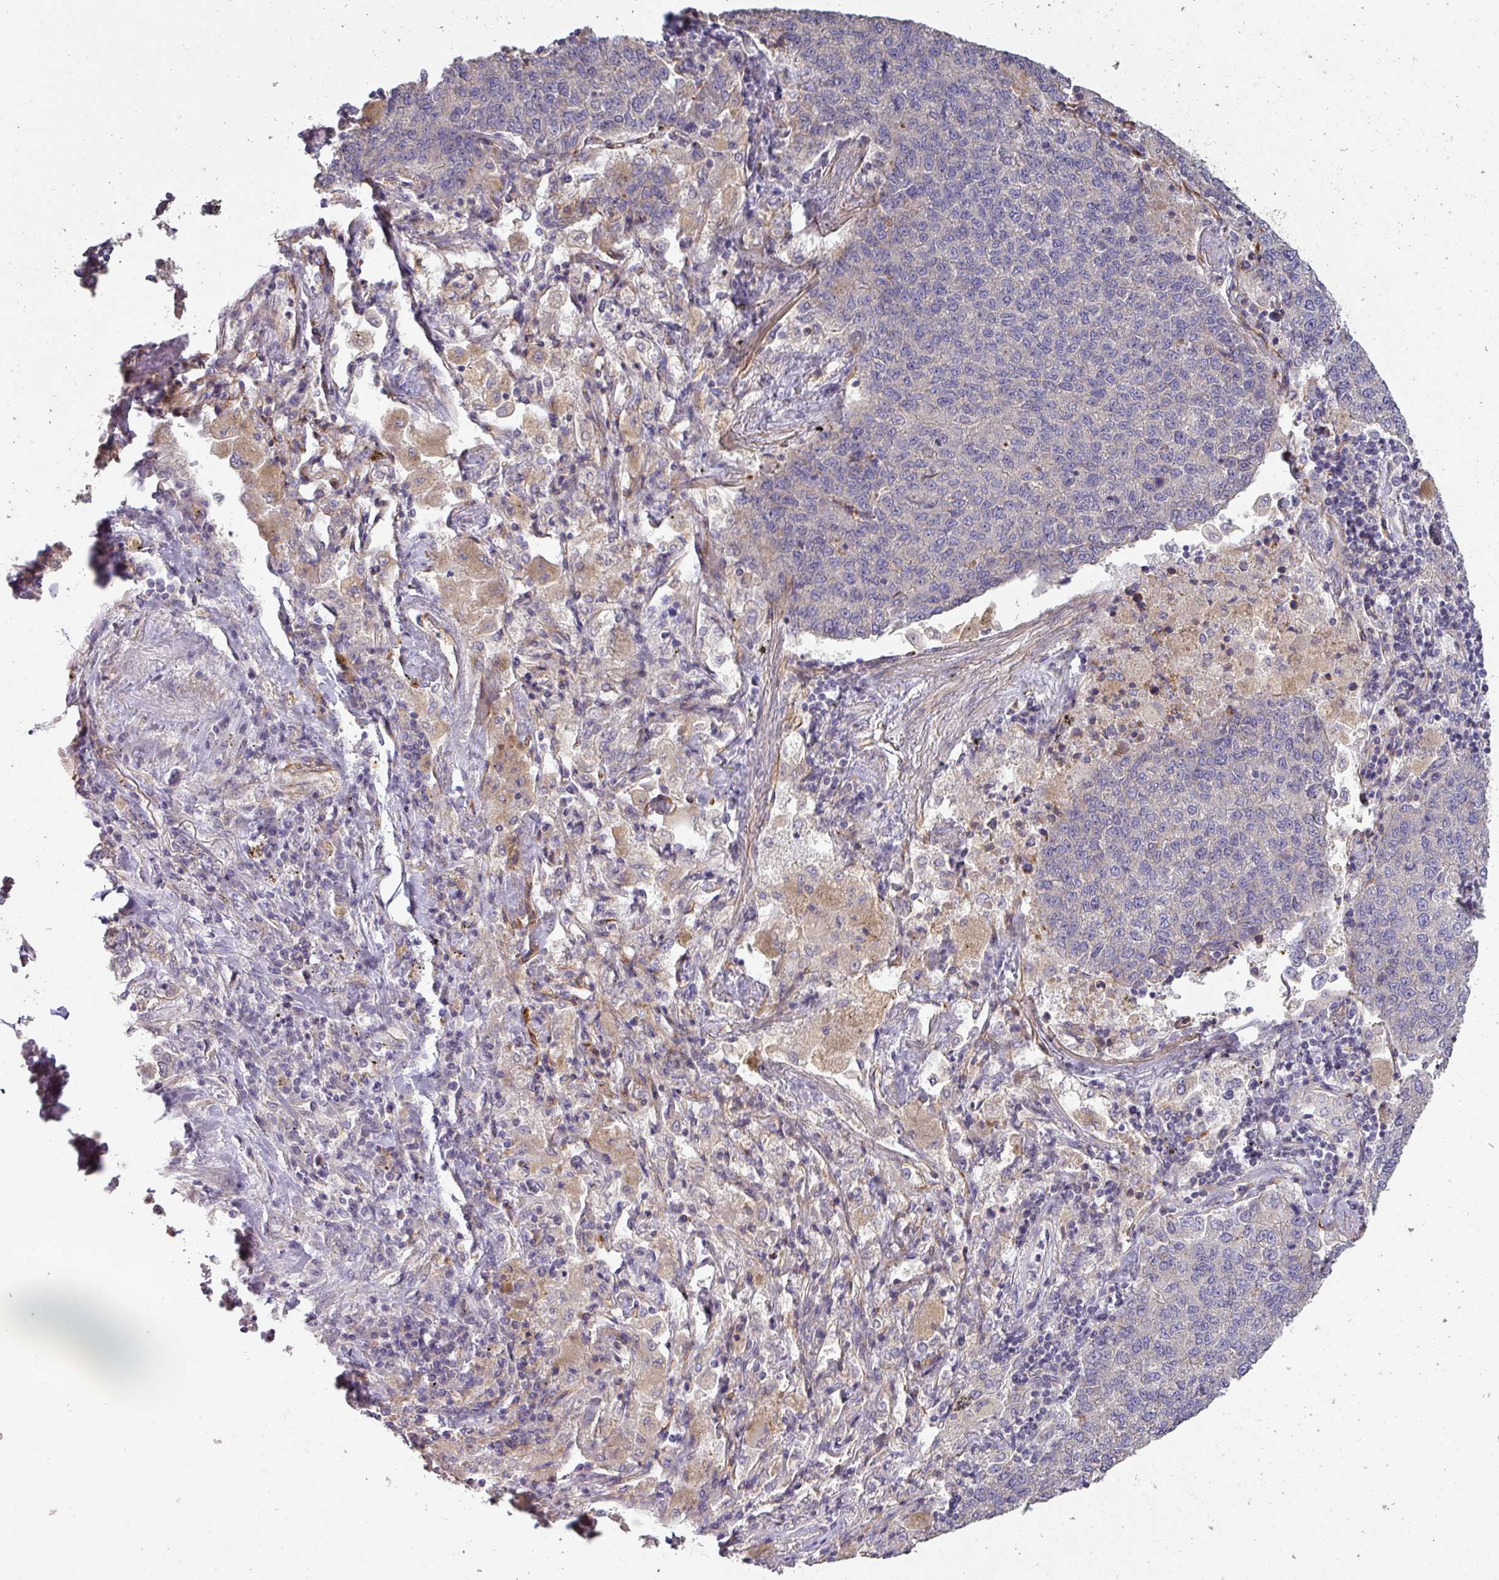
{"staining": {"intensity": "weak", "quantity": "<25%", "location": "cytoplasmic/membranous"}, "tissue": "lung cancer", "cell_type": "Tumor cells", "image_type": "cancer", "snomed": [{"axis": "morphology", "description": "Adenocarcinoma, NOS"}, {"axis": "topography", "description": "Lung"}], "caption": "Immunohistochemistry (IHC) of lung adenocarcinoma demonstrates no expression in tumor cells.", "gene": "PCDH1", "patient": {"sex": "male", "age": 49}}